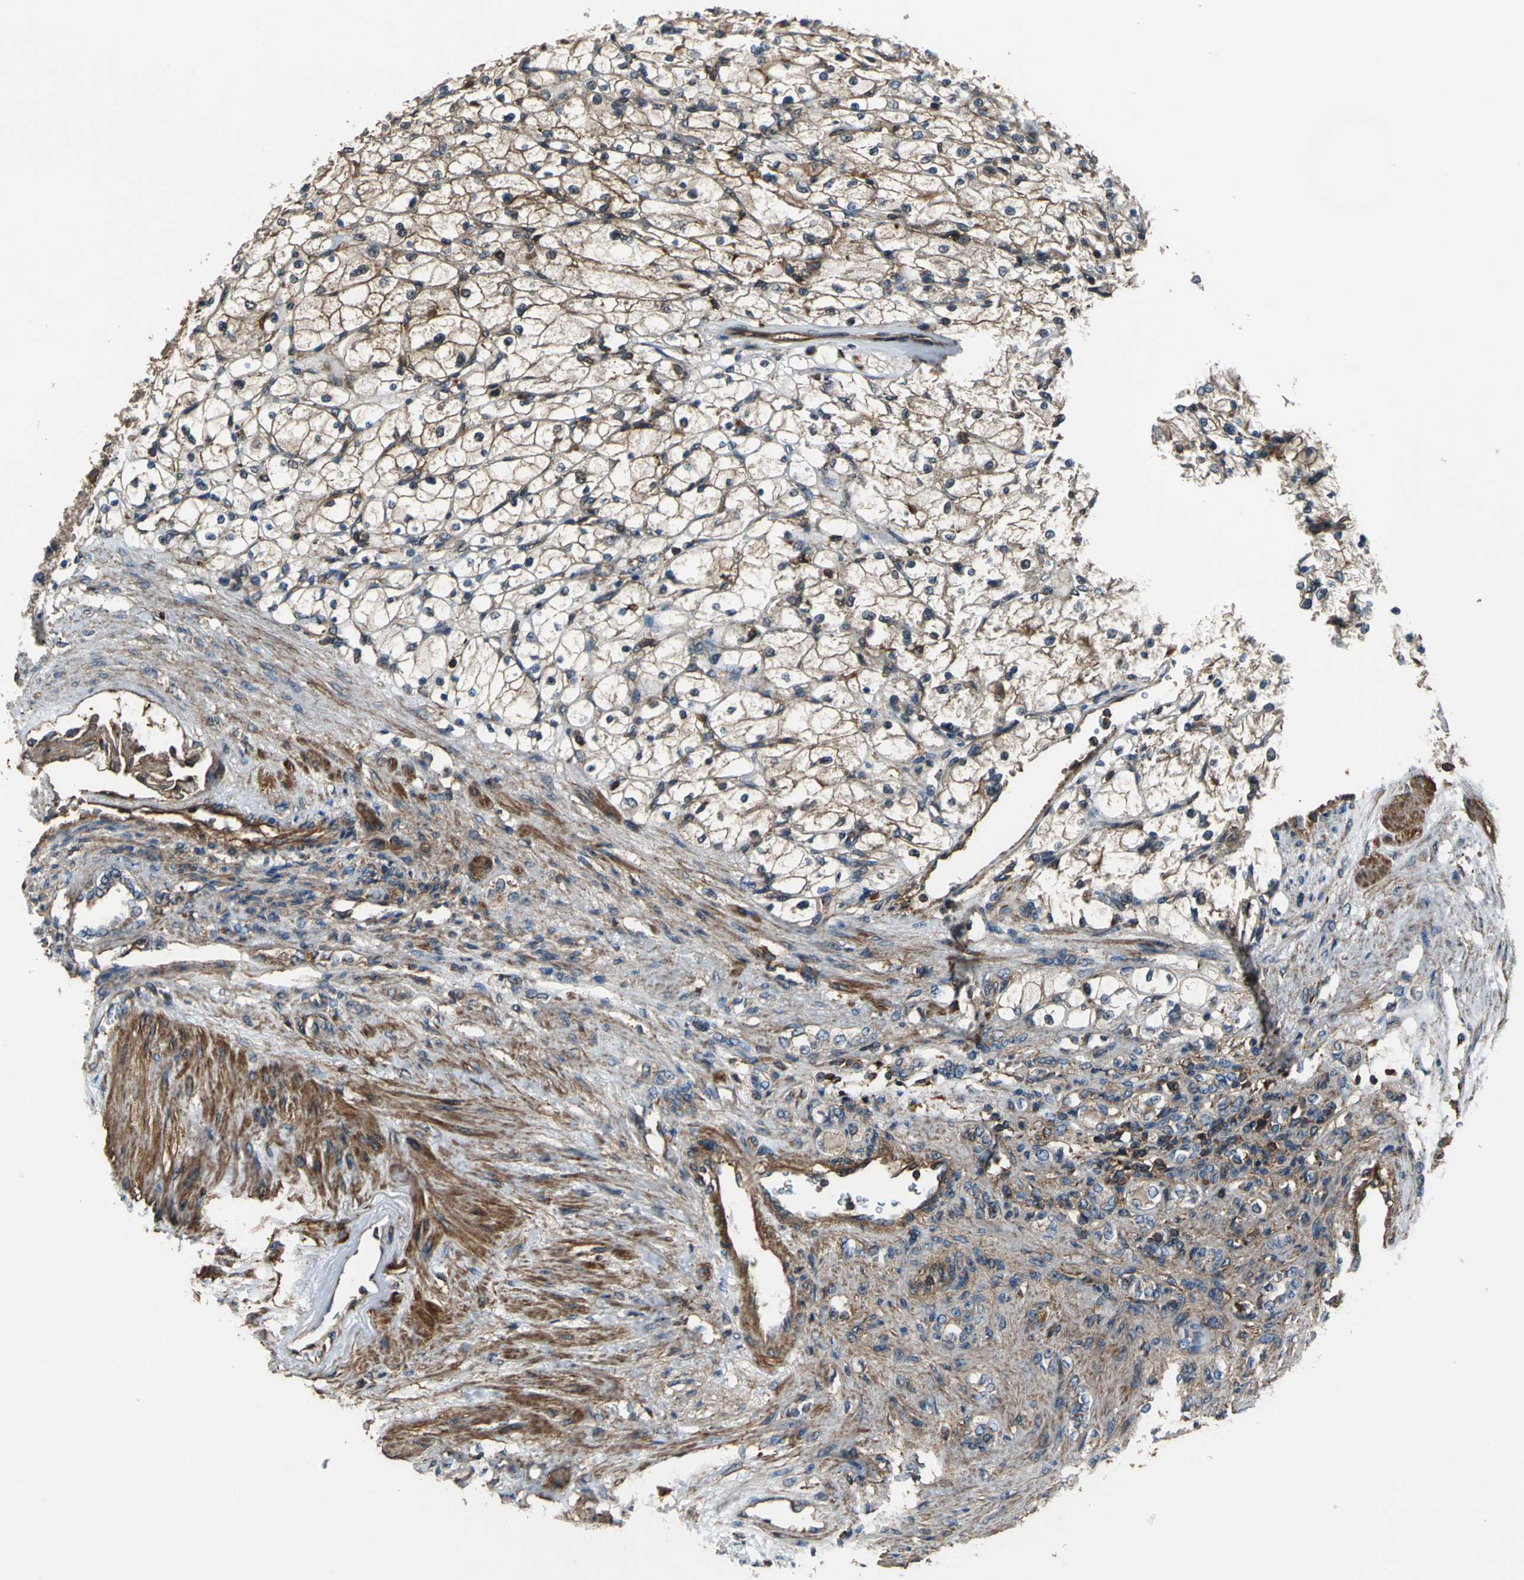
{"staining": {"intensity": "strong", "quantity": ">75%", "location": "cytoplasmic/membranous"}, "tissue": "renal cancer", "cell_type": "Tumor cells", "image_type": "cancer", "snomed": [{"axis": "morphology", "description": "Adenocarcinoma, NOS"}, {"axis": "topography", "description": "Kidney"}], "caption": "Protein expression analysis of renal adenocarcinoma displays strong cytoplasmic/membranous expression in about >75% of tumor cells. The staining was performed using DAB, with brown indicating positive protein expression. Nuclei are stained blue with hematoxylin.", "gene": "PARVA", "patient": {"sex": "female", "age": 83}}